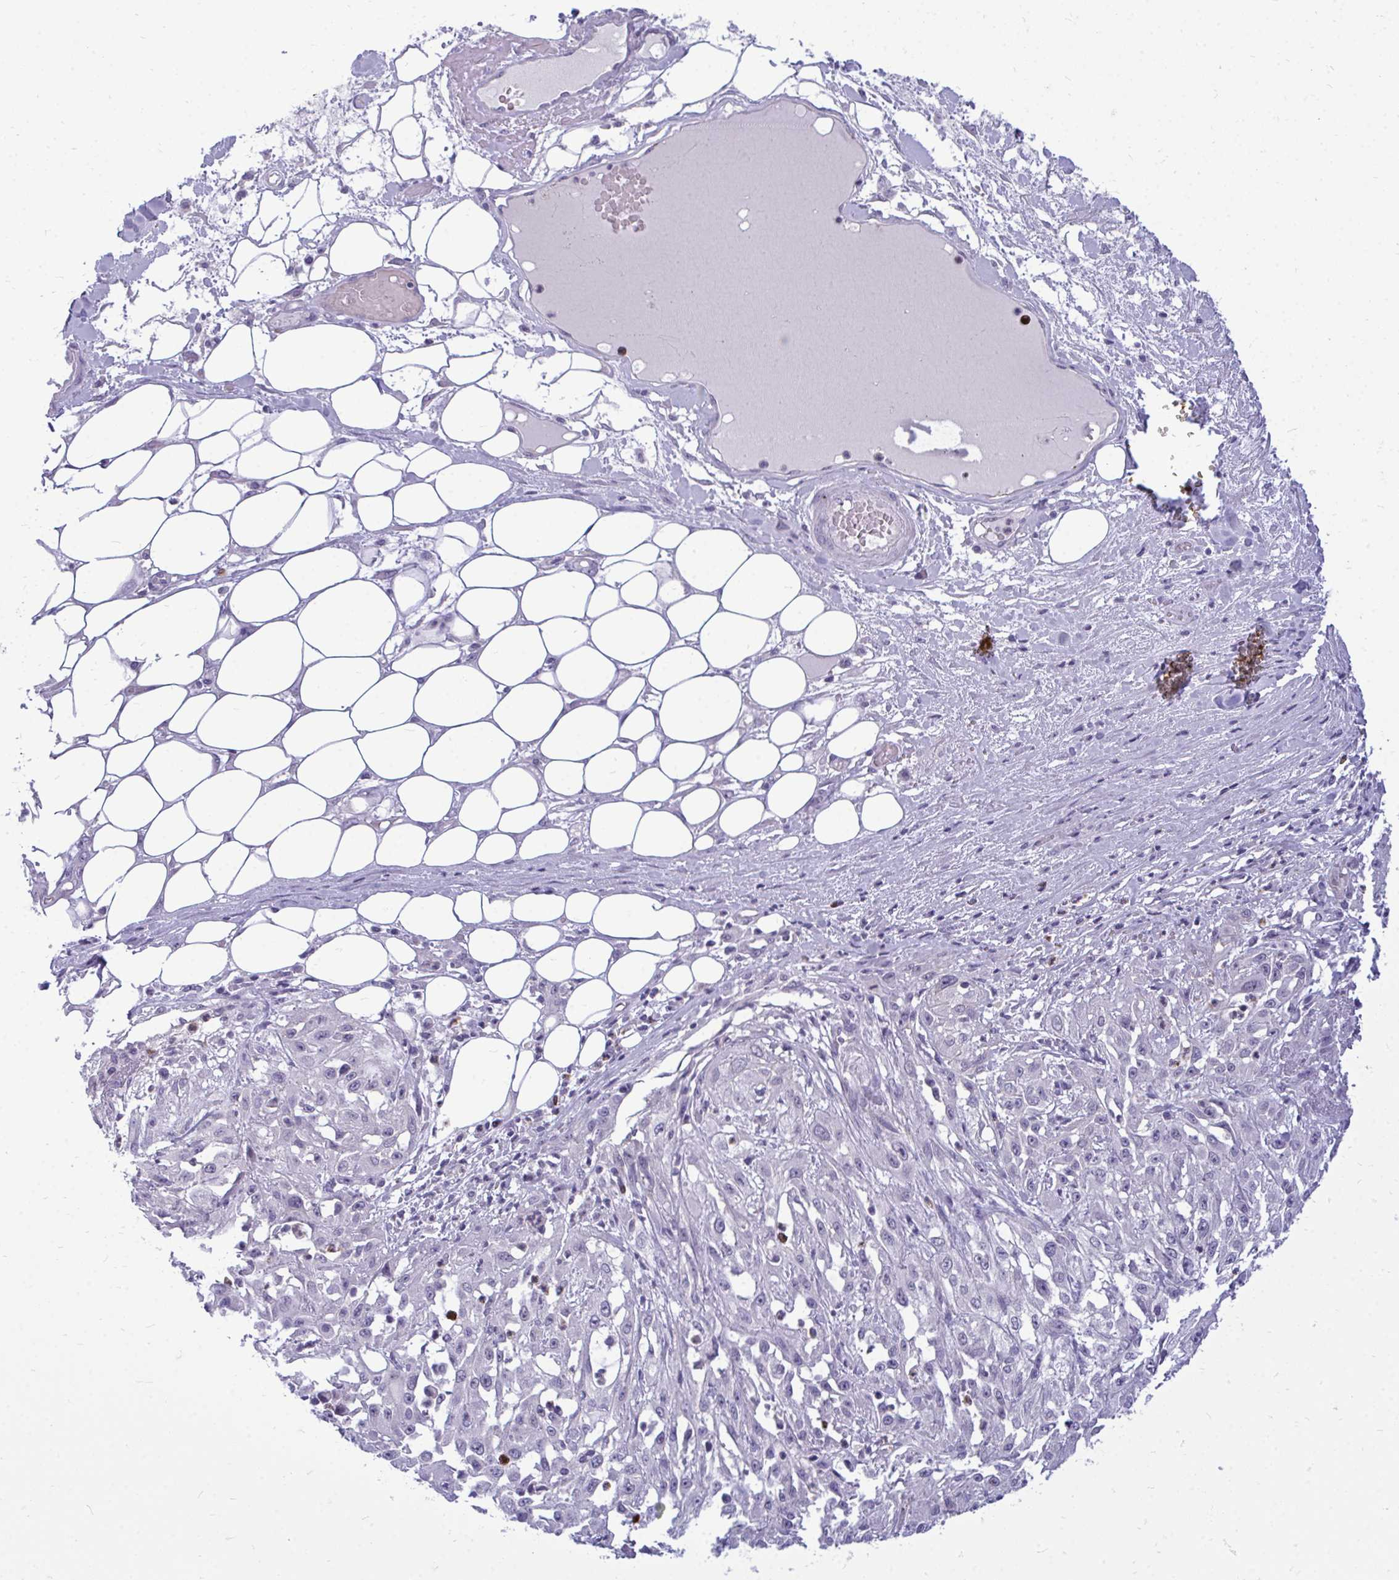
{"staining": {"intensity": "negative", "quantity": "none", "location": "none"}, "tissue": "skin cancer", "cell_type": "Tumor cells", "image_type": "cancer", "snomed": [{"axis": "morphology", "description": "Squamous cell carcinoma, NOS"}, {"axis": "morphology", "description": "Squamous cell carcinoma, metastatic, NOS"}, {"axis": "topography", "description": "Skin"}, {"axis": "topography", "description": "Lymph node"}], "caption": "IHC of human skin cancer (squamous cell carcinoma) displays no staining in tumor cells.", "gene": "ACSL5", "patient": {"sex": "male", "age": 75}}